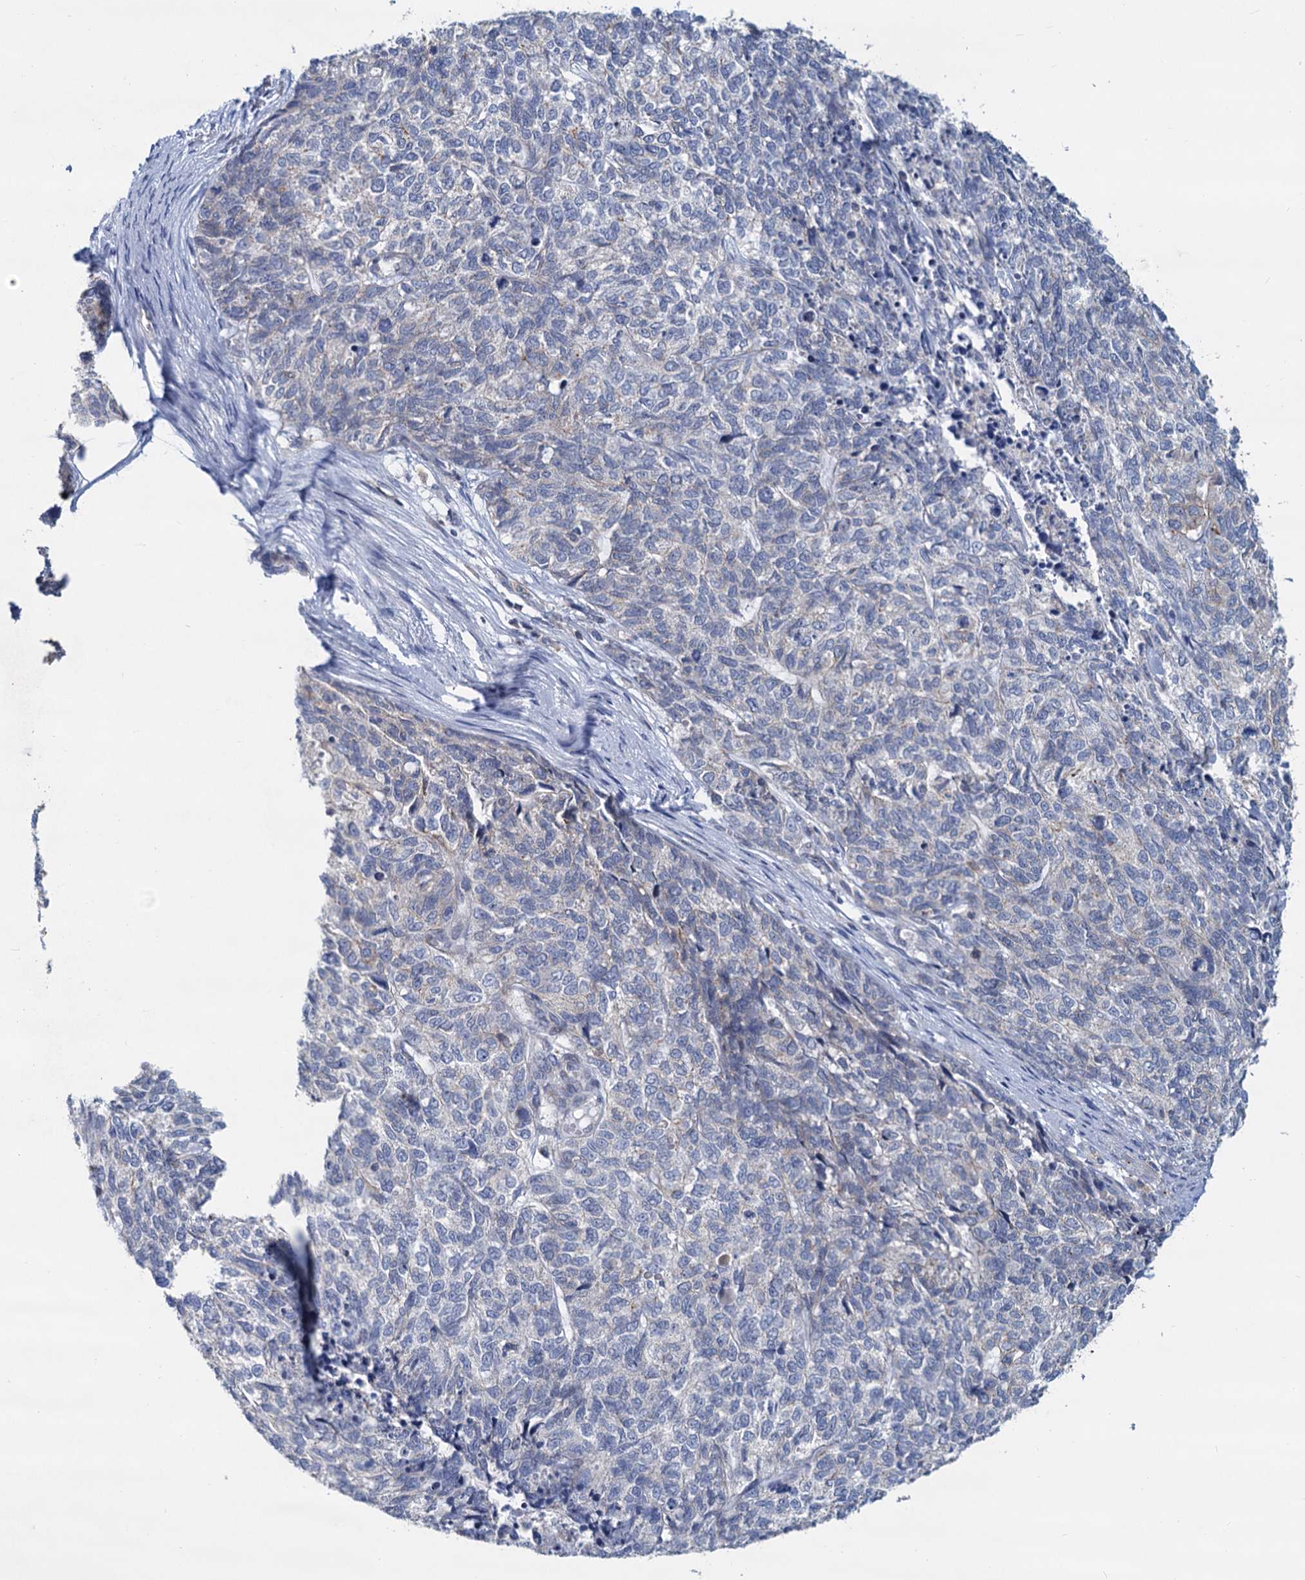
{"staining": {"intensity": "weak", "quantity": "<25%", "location": "cytoplasmic/membranous"}, "tissue": "cervical cancer", "cell_type": "Tumor cells", "image_type": "cancer", "snomed": [{"axis": "morphology", "description": "Squamous cell carcinoma, NOS"}, {"axis": "topography", "description": "Cervix"}], "caption": "Image shows no significant protein expression in tumor cells of cervical cancer.", "gene": "LRCH4", "patient": {"sex": "female", "age": 63}}